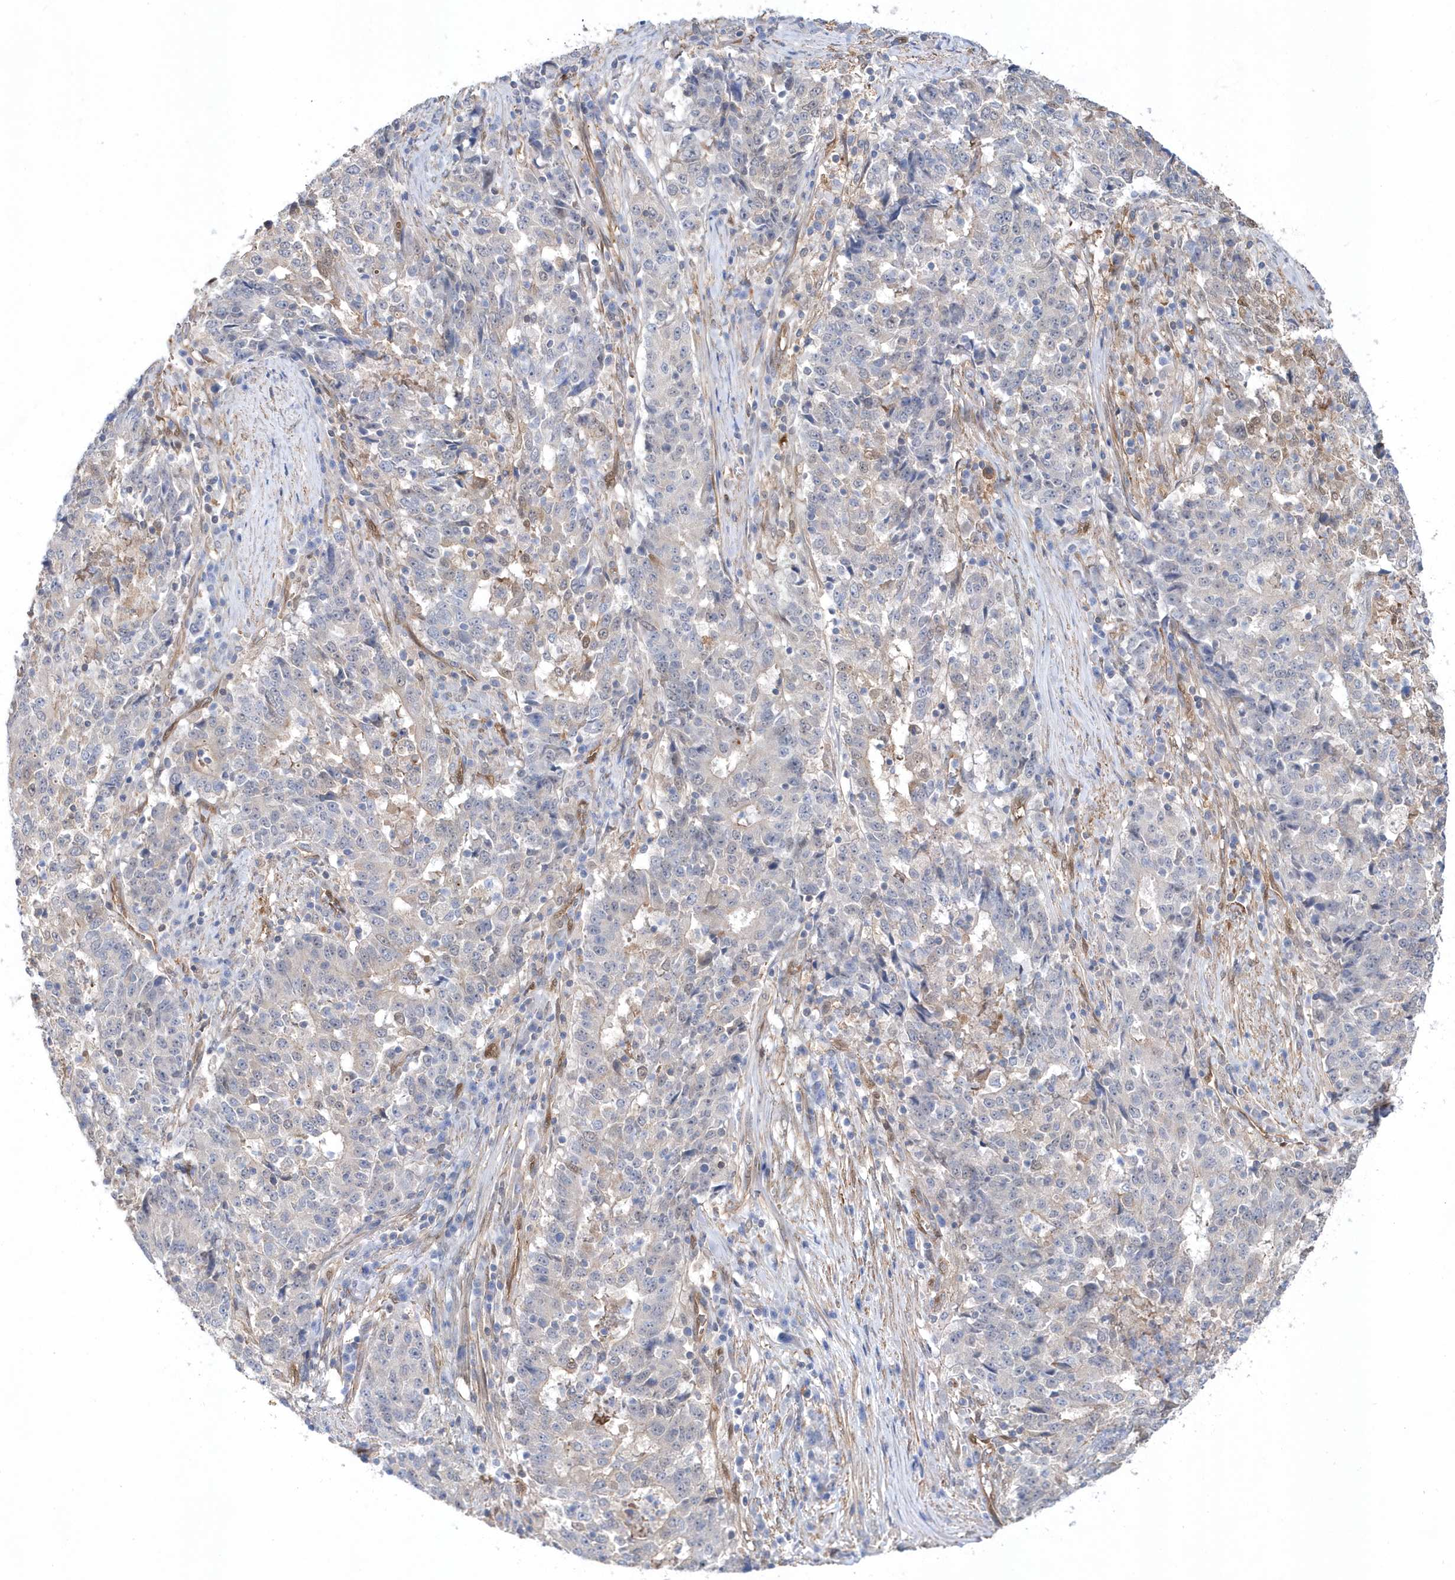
{"staining": {"intensity": "negative", "quantity": "none", "location": "none"}, "tissue": "stomach cancer", "cell_type": "Tumor cells", "image_type": "cancer", "snomed": [{"axis": "morphology", "description": "Adenocarcinoma, NOS"}, {"axis": "topography", "description": "Stomach"}], "caption": "An immunohistochemistry (IHC) photomicrograph of adenocarcinoma (stomach) is shown. There is no staining in tumor cells of adenocarcinoma (stomach).", "gene": "BDH2", "patient": {"sex": "male", "age": 59}}